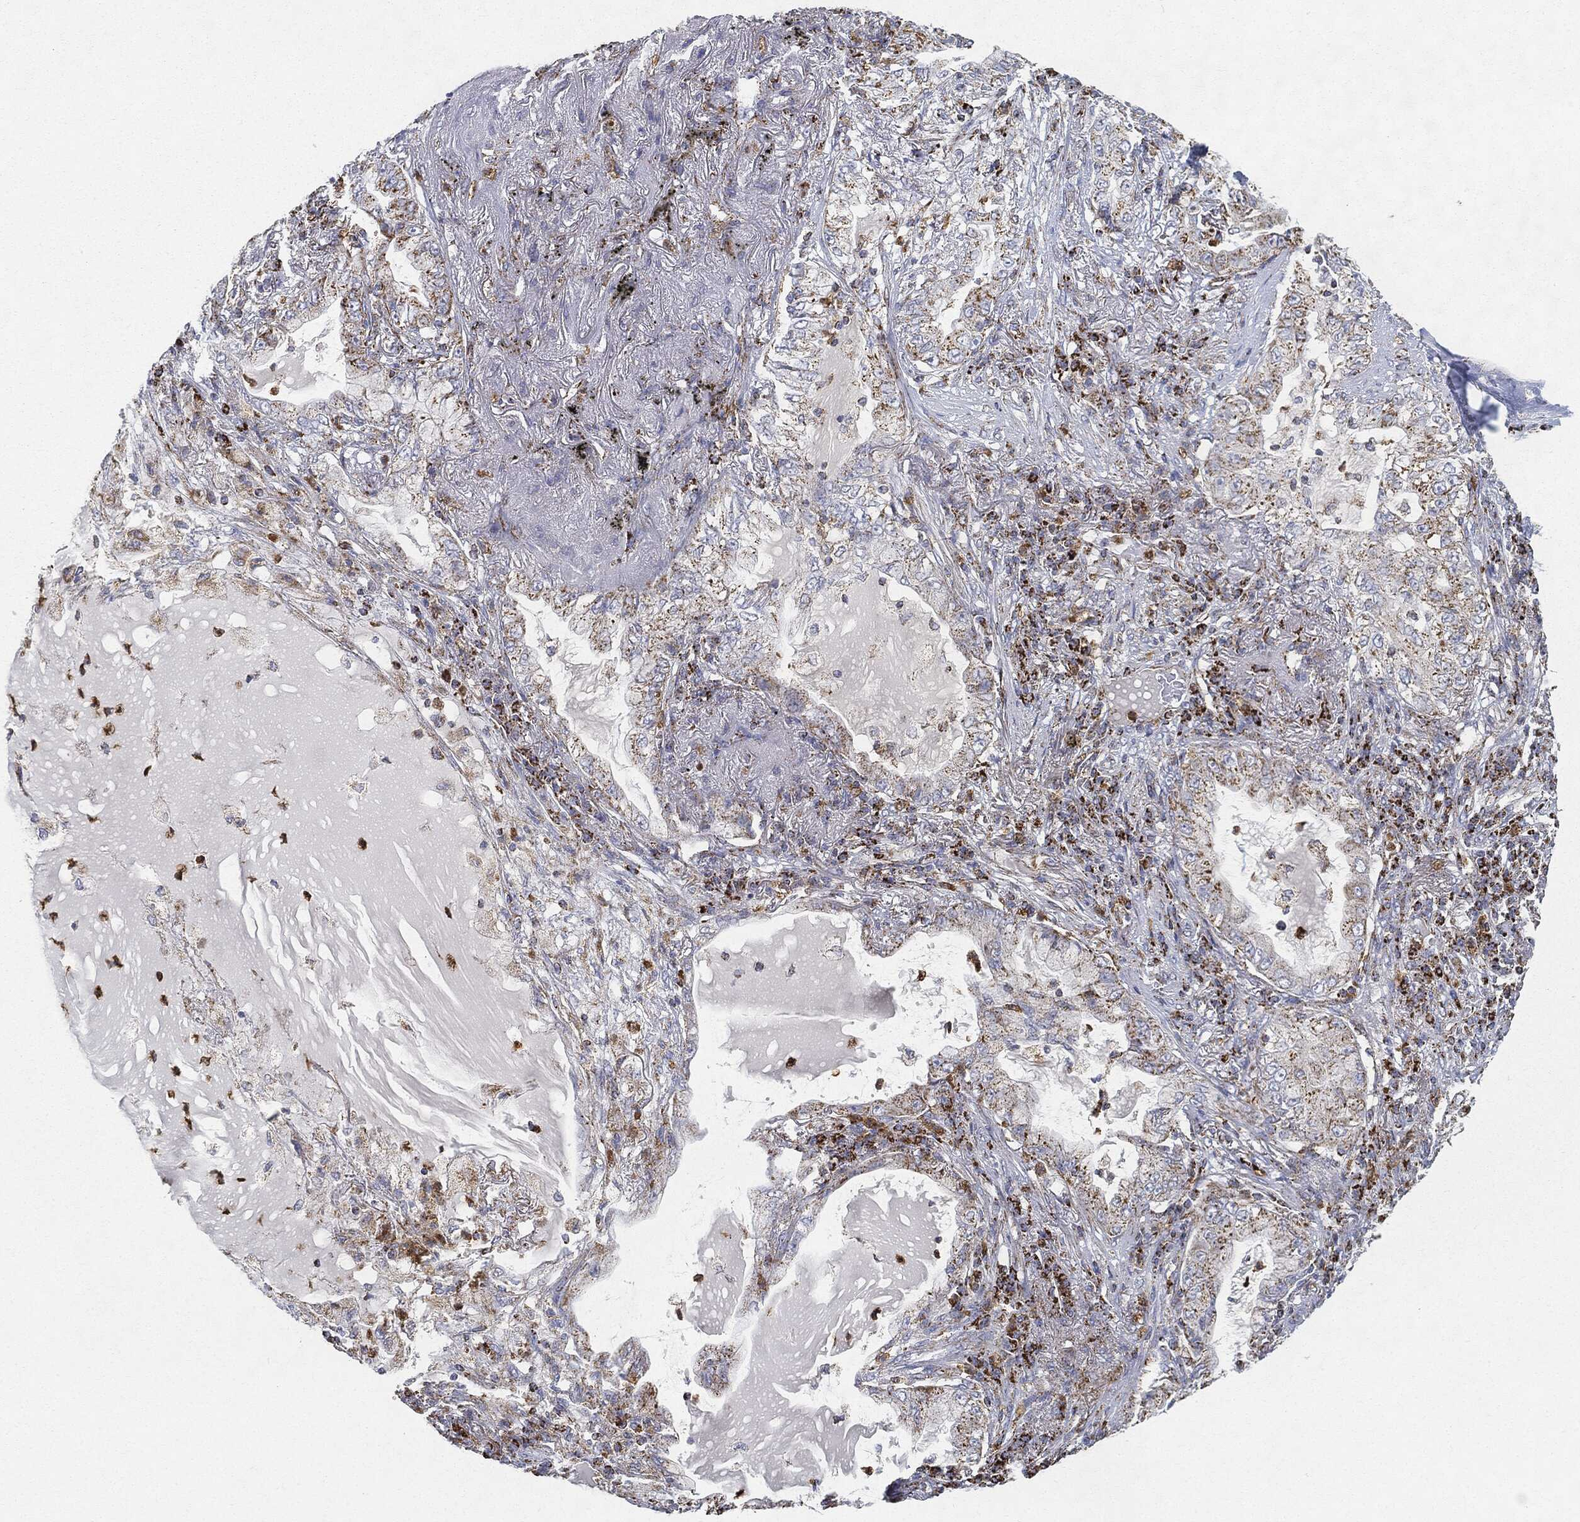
{"staining": {"intensity": "strong", "quantity": "25%-75%", "location": "cytoplasmic/membranous"}, "tissue": "lung cancer", "cell_type": "Tumor cells", "image_type": "cancer", "snomed": [{"axis": "morphology", "description": "Adenocarcinoma, NOS"}, {"axis": "topography", "description": "Lung"}], "caption": "A high amount of strong cytoplasmic/membranous positivity is seen in approximately 25%-75% of tumor cells in lung cancer (adenocarcinoma) tissue.", "gene": "CAPN15", "patient": {"sex": "female", "age": 73}}